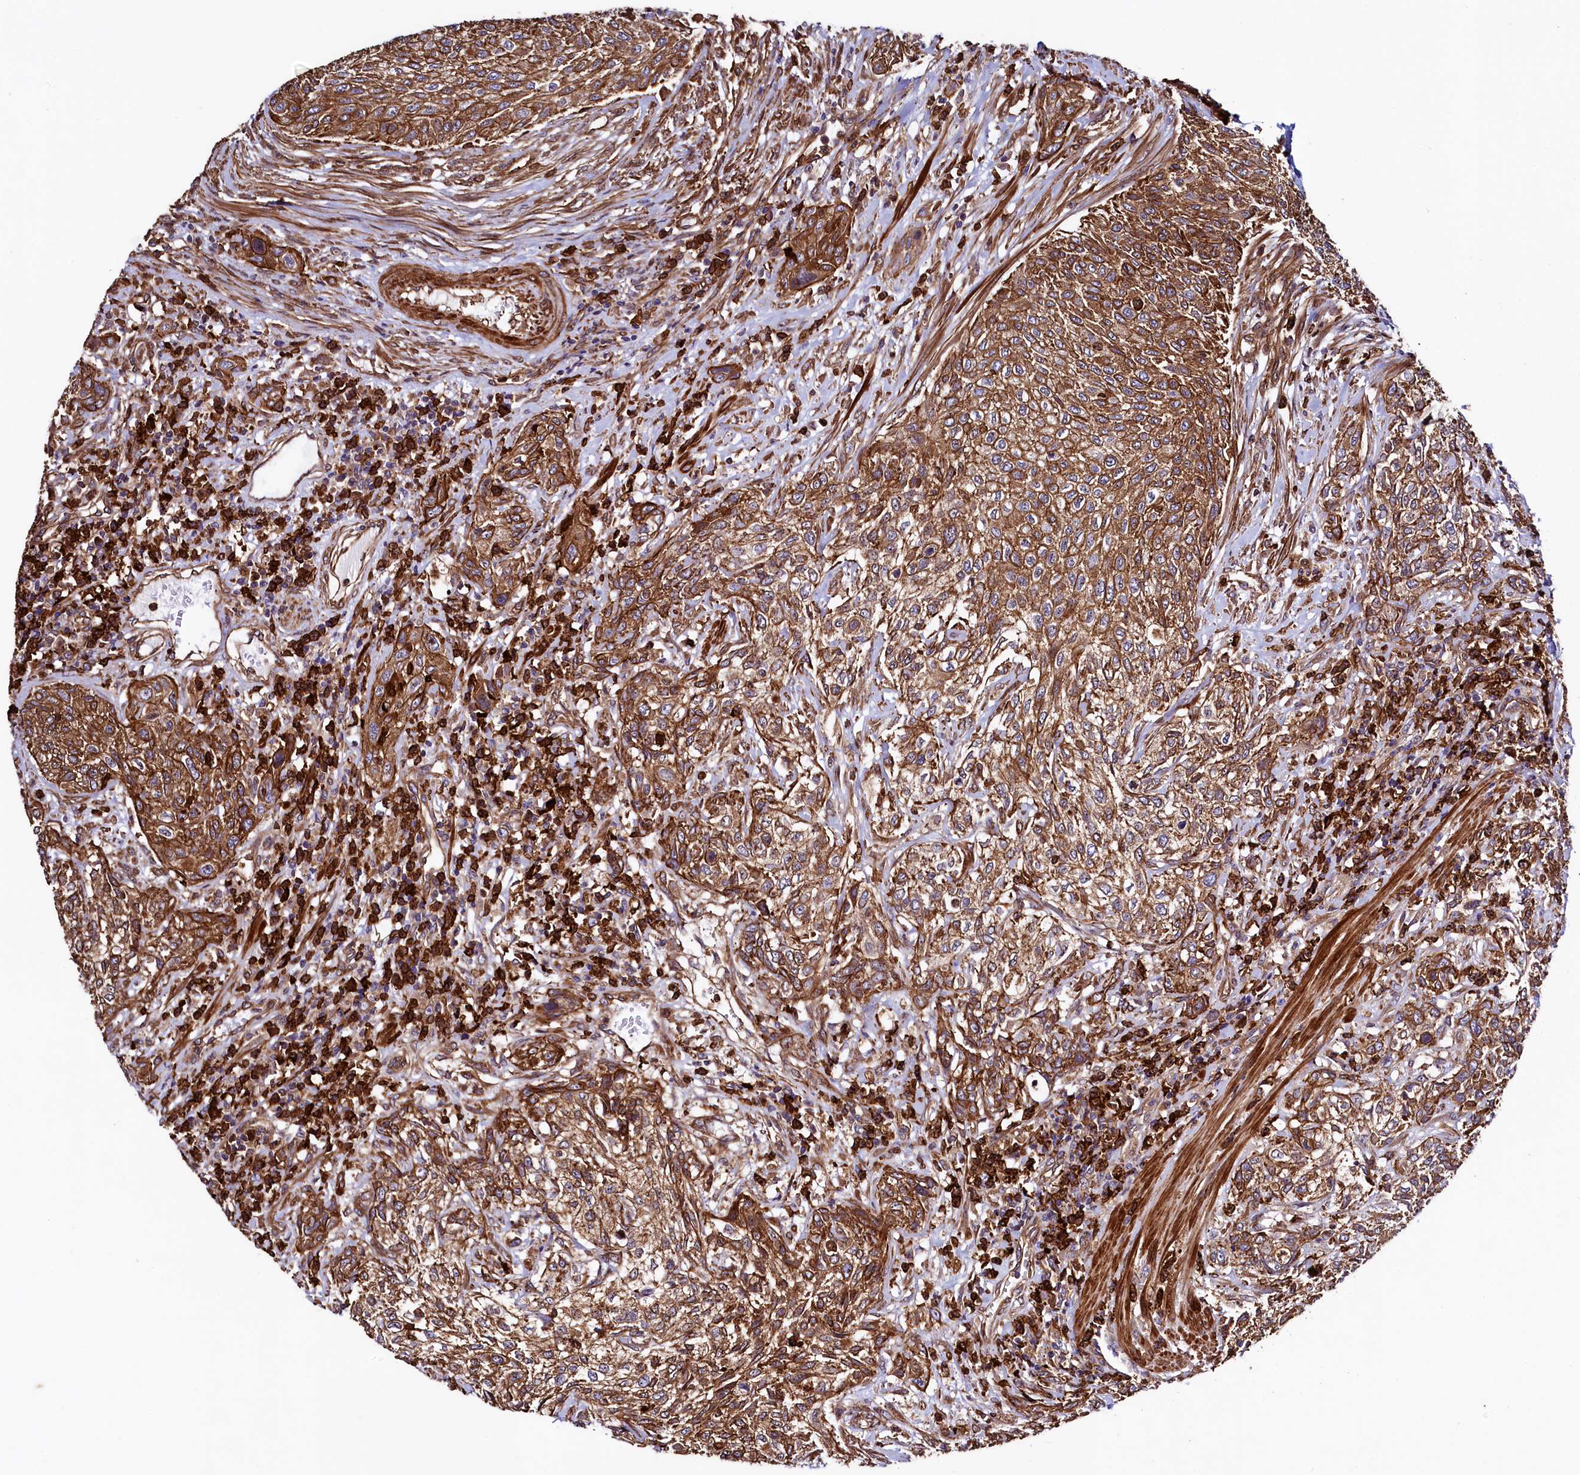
{"staining": {"intensity": "strong", "quantity": ">75%", "location": "cytoplasmic/membranous"}, "tissue": "urothelial cancer", "cell_type": "Tumor cells", "image_type": "cancer", "snomed": [{"axis": "morphology", "description": "Normal tissue, NOS"}, {"axis": "morphology", "description": "Urothelial carcinoma, NOS"}, {"axis": "topography", "description": "Urinary bladder"}, {"axis": "topography", "description": "Peripheral nerve tissue"}], "caption": "A micrograph of transitional cell carcinoma stained for a protein exhibits strong cytoplasmic/membranous brown staining in tumor cells.", "gene": "STAMBPL1", "patient": {"sex": "male", "age": 35}}